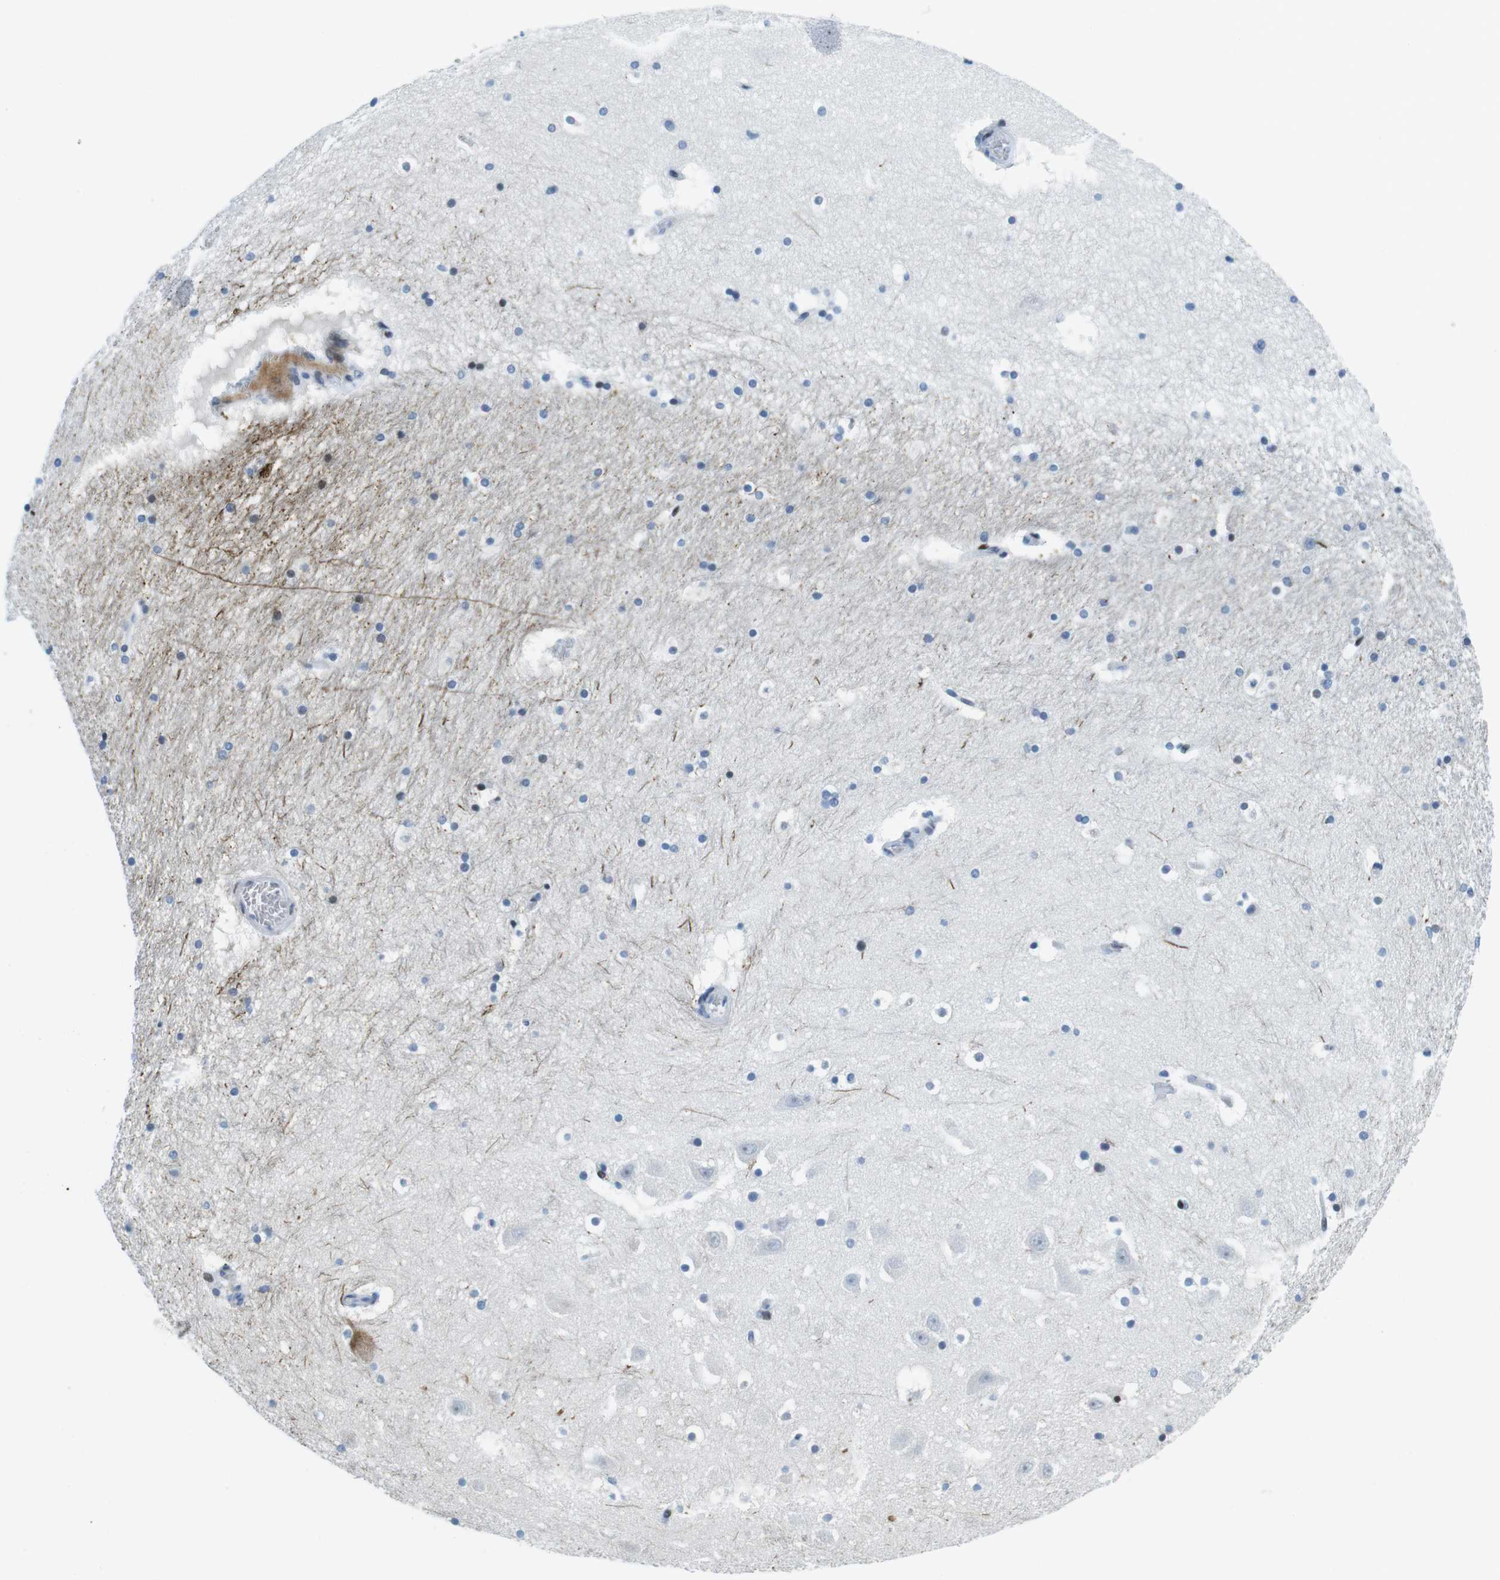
{"staining": {"intensity": "weak", "quantity": "<25%", "location": "nuclear"}, "tissue": "hippocampus", "cell_type": "Glial cells", "image_type": "normal", "snomed": [{"axis": "morphology", "description": "Normal tissue, NOS"}, {"axis": "topography", "description": "Hippocampus"}], "caption": "Human hippocampus stained for a protein using immunohistochemistry exhibits no positivity in glial cells.", "gene": "TFAP2C", "patient": {"sex": "male", "age": 45}}